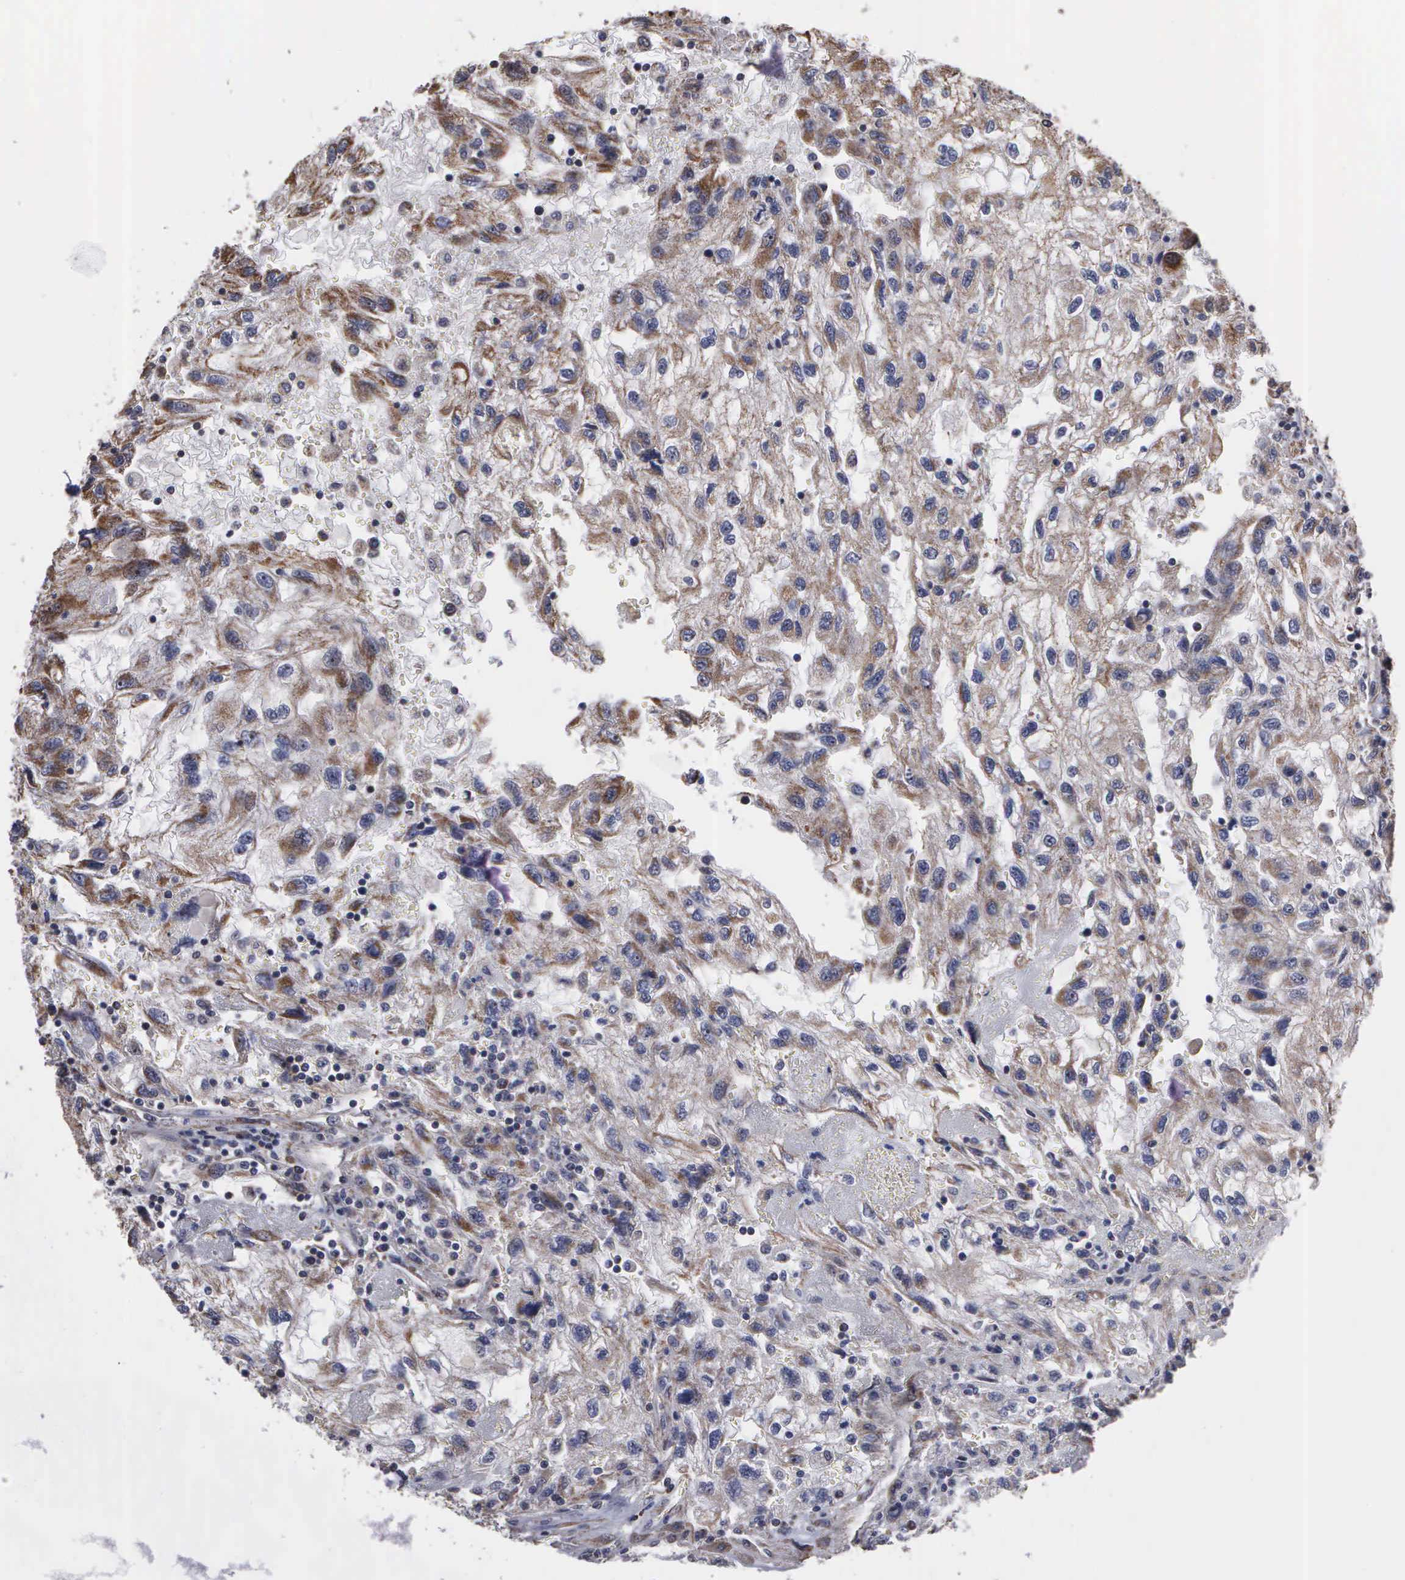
{"staining": {"intensity": "weak", "quantity": "25%-75%", "location": "cytoplasmic/membranous,nuclear"}, "tissue": "renal cancer", "cell_type": "Tumor cells", "image_type": "cancer", "snomed": [{"axis": "morphology", "description": "Normal tissue, NOS"}, {"axis": "morphology", "description": "Adenocarcinoma, NOS"}, {"axis": "topography", "description": "Kidney"}], "caption": "Tumor cells demonstrate low levels of weak cytoplasmic/membranous and nuclear expression in approximately 25%-75% of cells in renal cancer (adenocarcinoma).", "gene": "NGDN", "patient": {"sex": "male", "age": 71}}